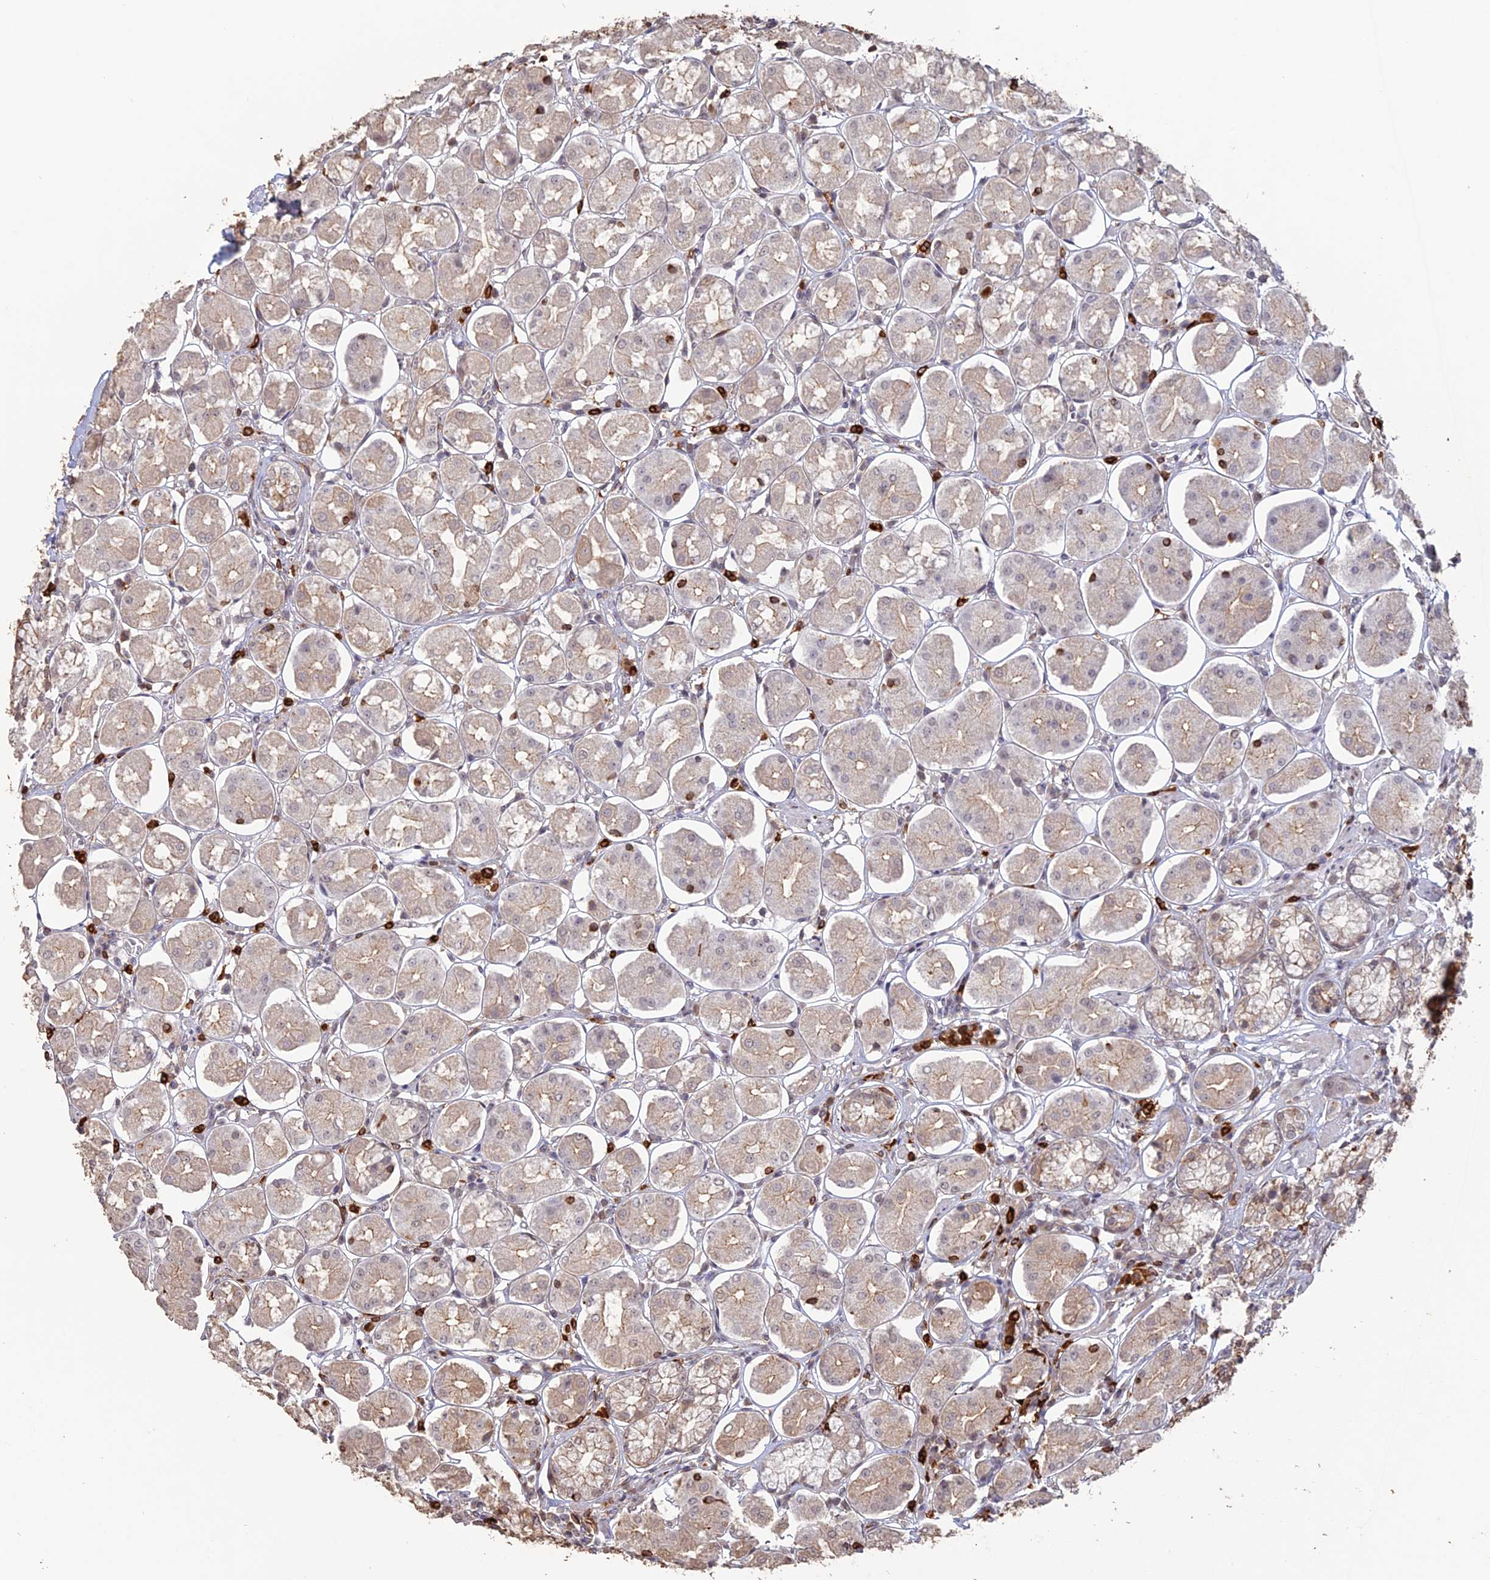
{"staining": {"intensity": "weak", "quantity": "<25%", "location": "cytoplasmic/membranous"}, "tissue": "stomach", "cell_type": "Glandular cells", "image_type": "normal", "snomed": [{"axis": "morphology", "description": "Normal tissue, NOS"}, {"axis": "topography", "description": "Stomach, lower"}], "caption": "A histopathology image of stomach stained for a protein exhibits no brown staining in glandular cells.", "gene": "APOBR", "patient": {"sex": "female", "age": 56}}